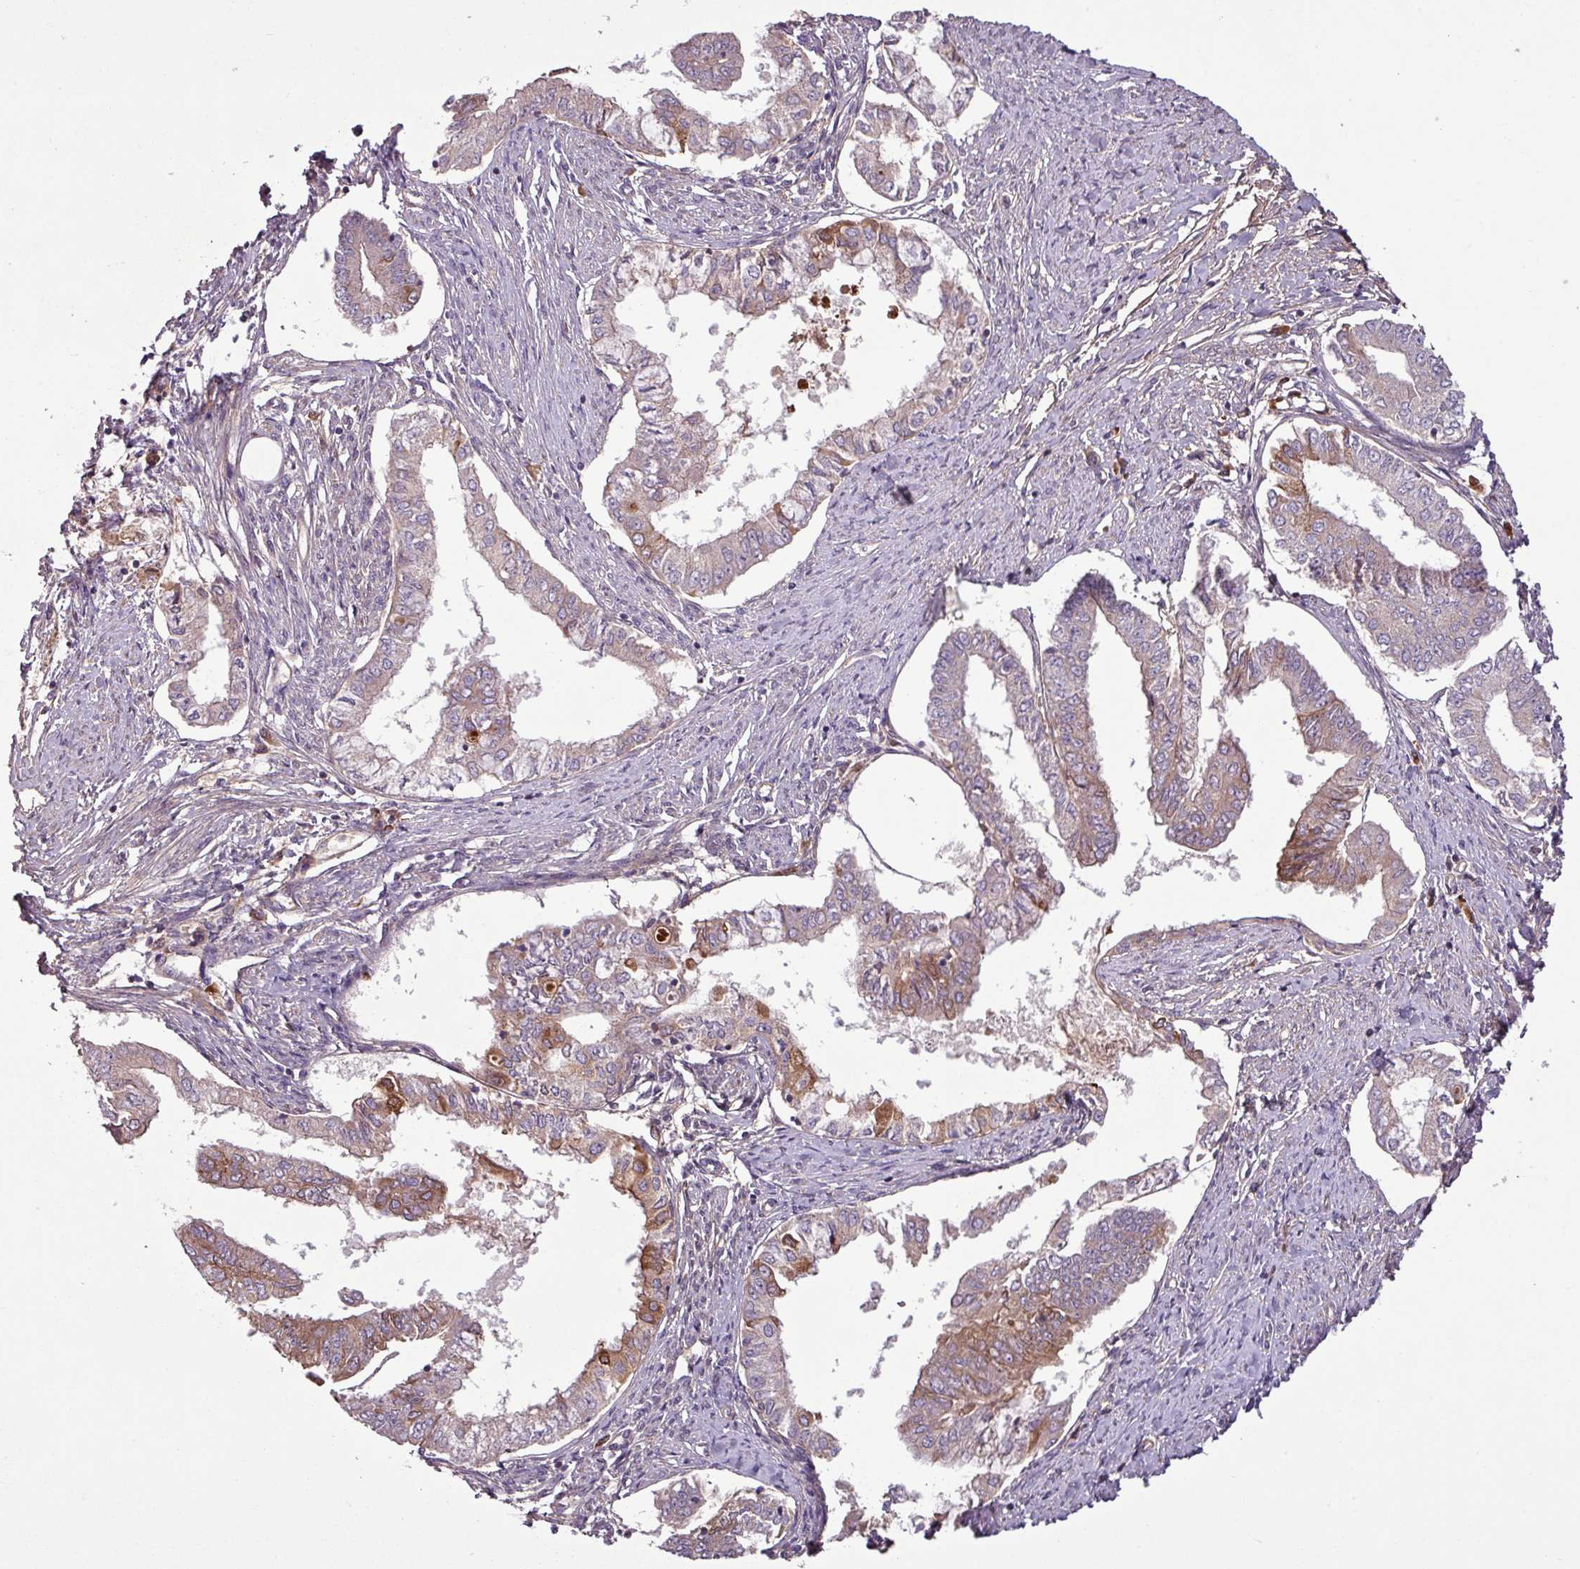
{"staining": {"intensity": "moderate", "quantity": "<25%", "location": "cytoplasmic/membranous"}, "tissue": "endometrial cancer", "cell_type": "Tumor cells", "image_type": "cancer", "snomed": [{"axis": "morphology", "description": "Adenocarcinoma, NOS"}, {"axis": "topography", "description": "Endometrium"}], "caption": "Immunohistochemical staining of human endometrial cancer (adenocarcinoma) demonstrates low levels of moderate cytoplasmic/membranous protein positivity in about <25% of tumor cells.", "gene": "C4B", "patient": {"sex": "female", "age": 76}}